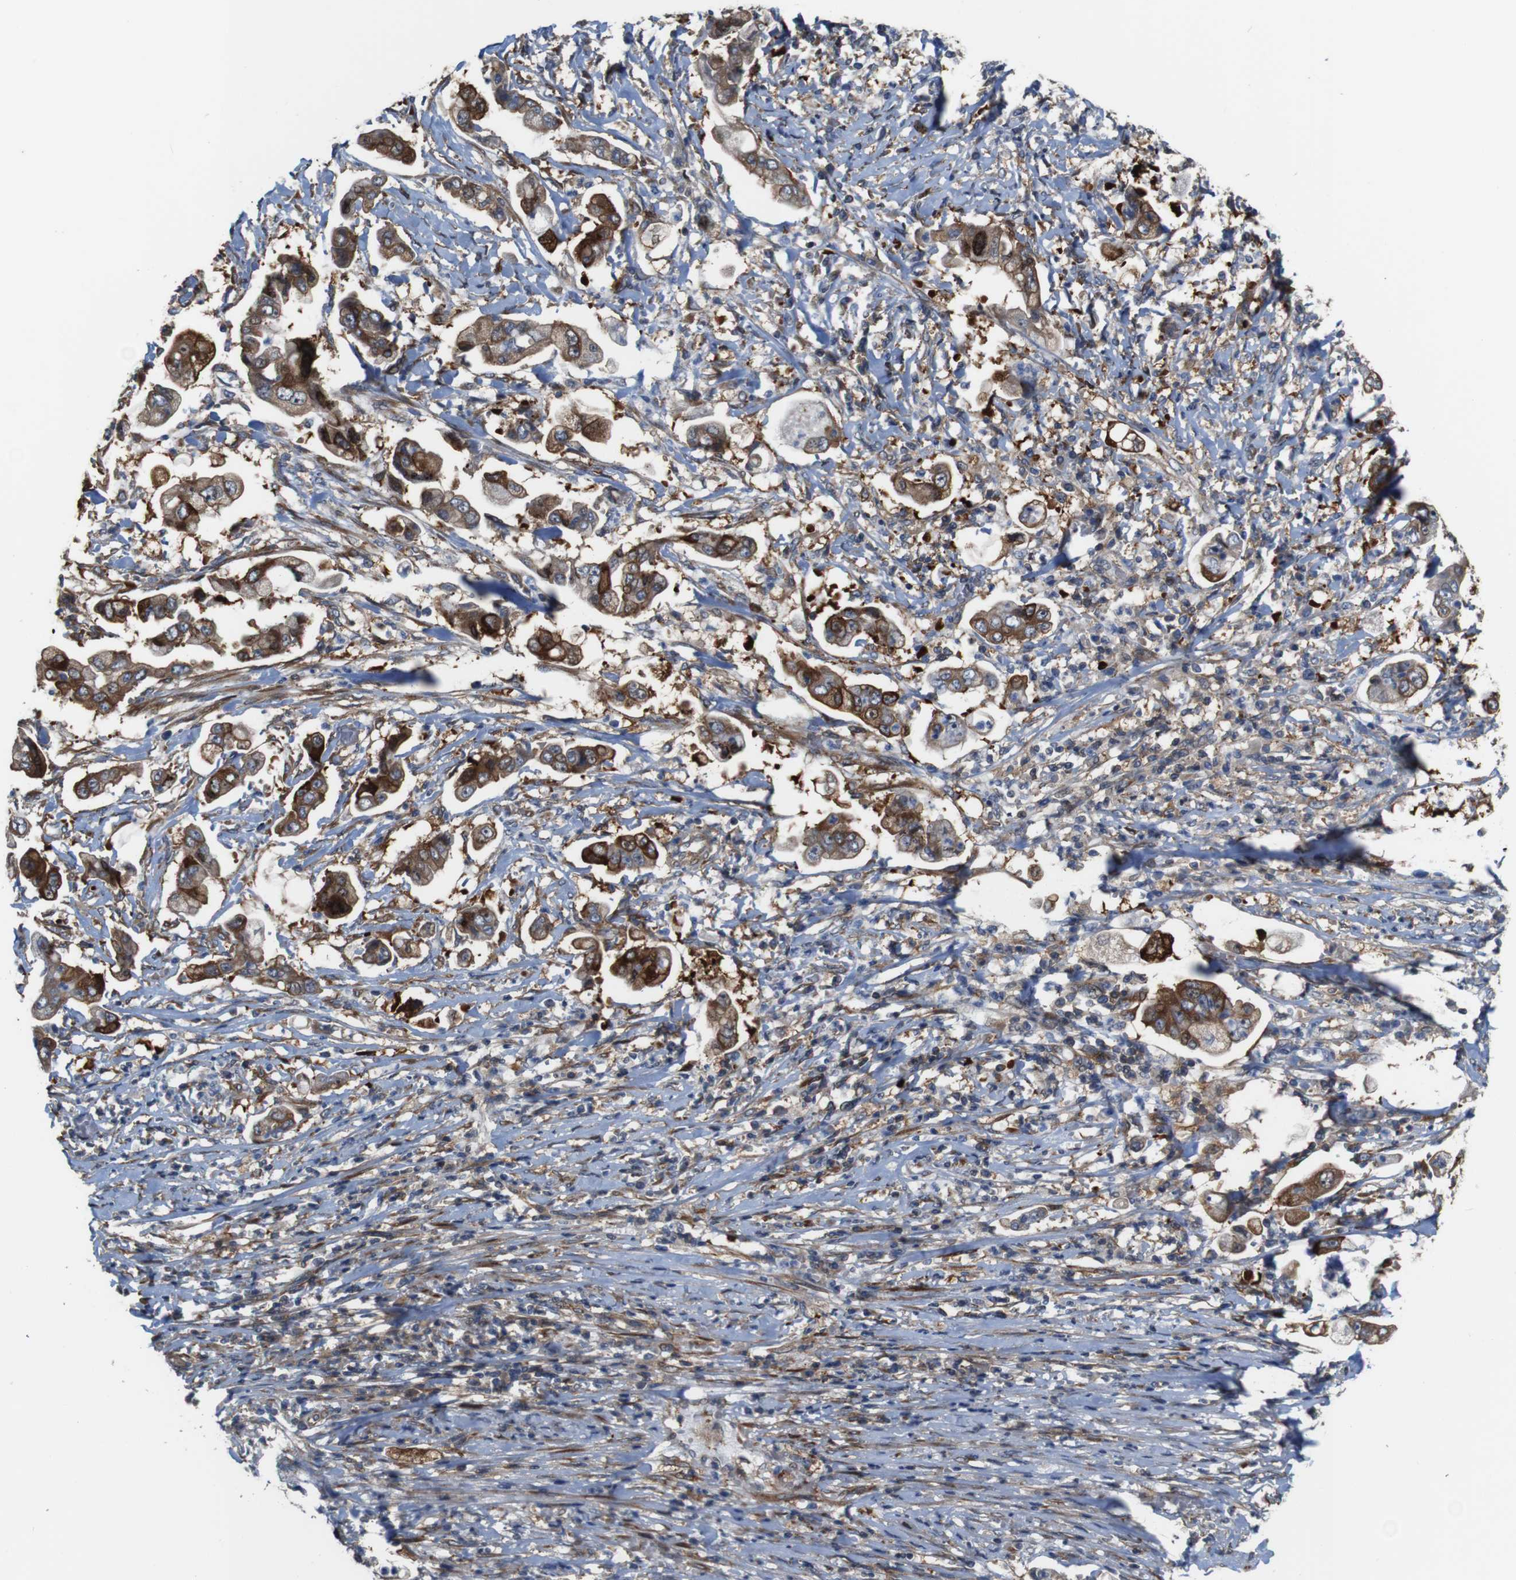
{"staining": {"intensity": "strong", "quantity": ">75%", "location": "cytoplasmic/membranous"}, "tissue": "stomach cancer", "cell_type": "Tumor cells", "image_type": "cancer", "snomed": [{"axis": "morphology", "description": "Adenocarcinoma, NOS"}, {"axis": "topography", "description": "Stomach"}], "caption": "A photomicrograph showing strong cytoplasmic/membranous staining in approximately >75% of tumor cells in stomach cancer, as visualized by brown immunohistochemical staining.", "gene": "PCOLCE2", "patient": {"sex": "male", "age": 62}}